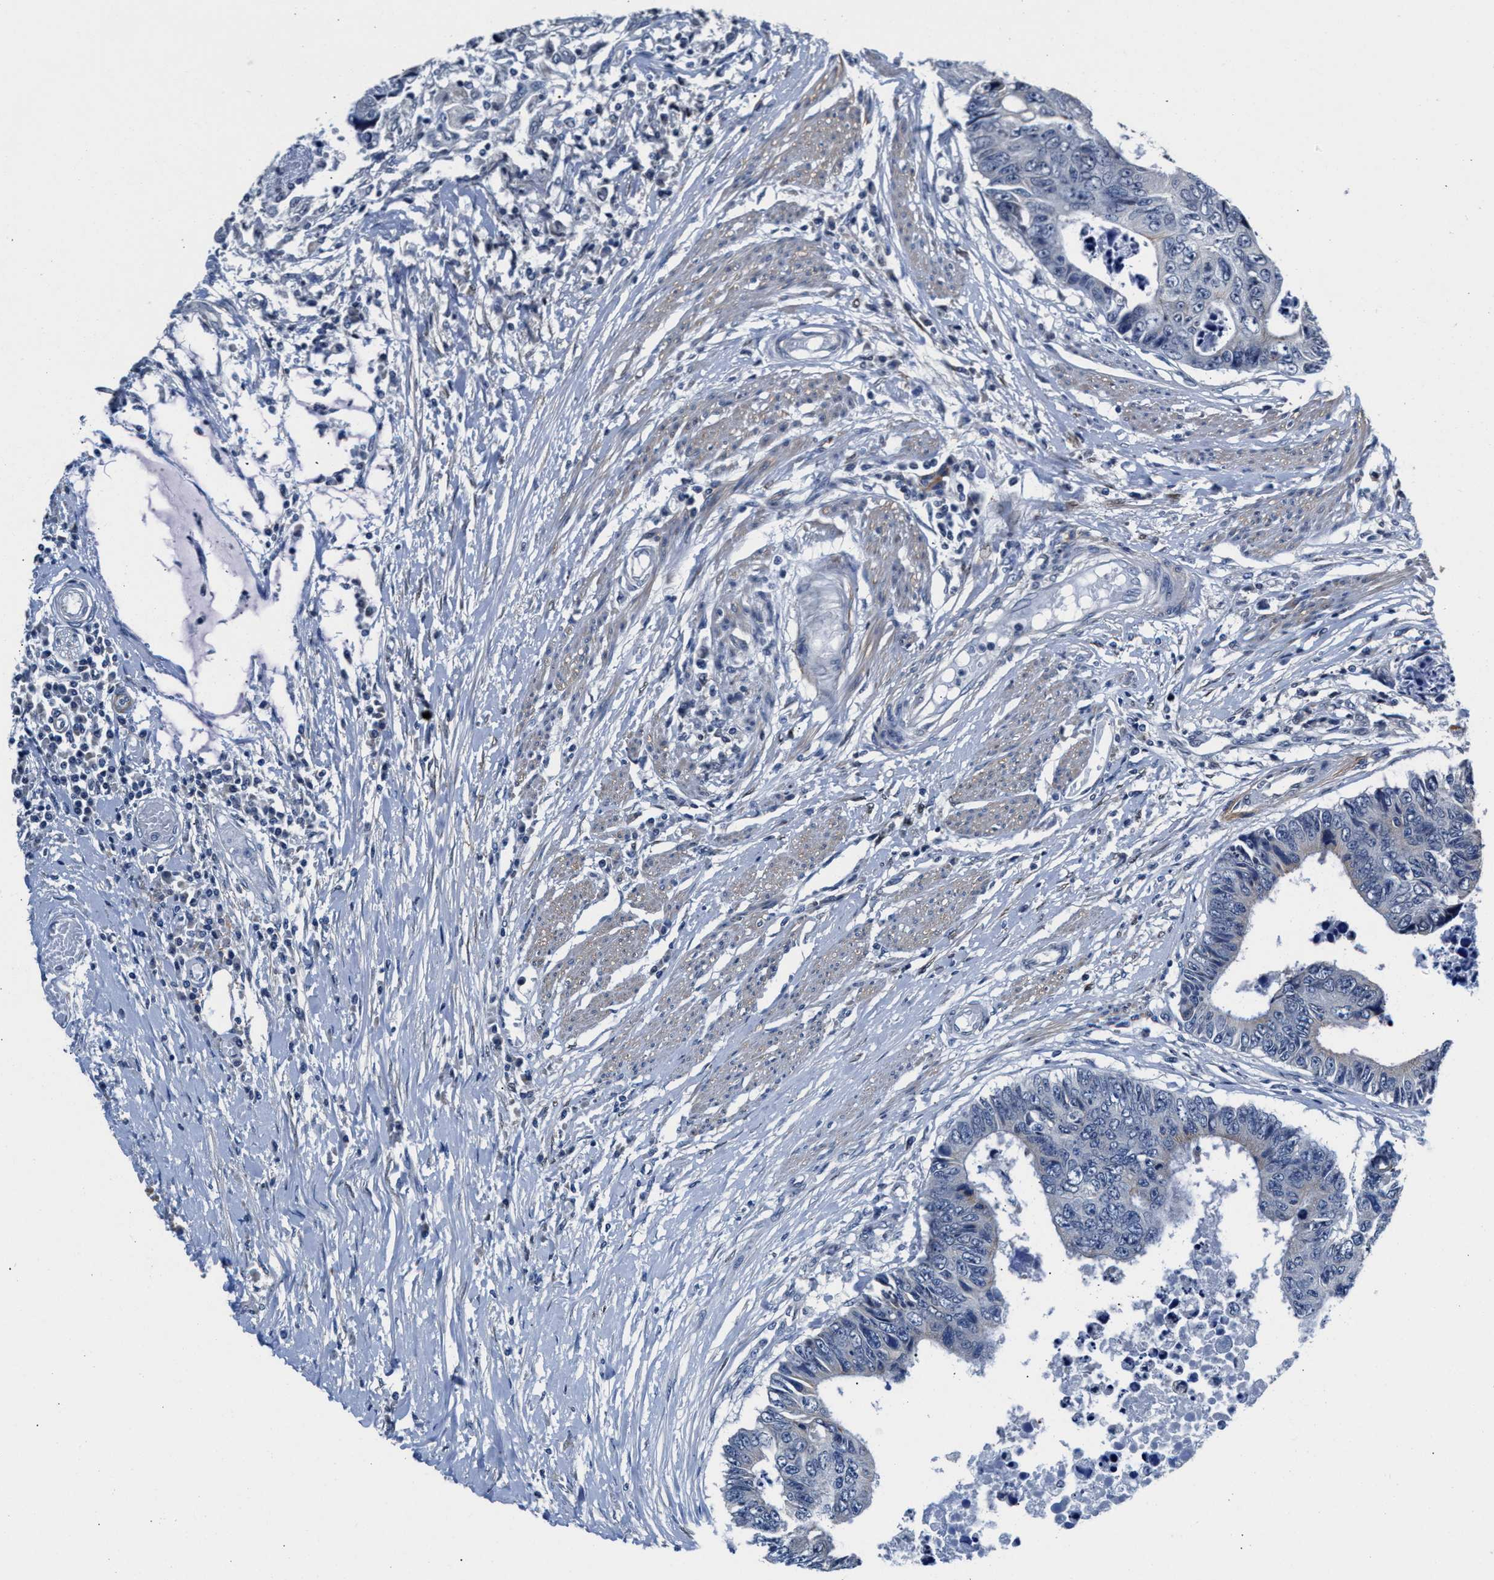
{"staining": {"intensity": "weak", "quantity": "<25%", "location": "cytoplasmic/membranous"}, "tissue": "colorectal cancer", "cell_type": "Tumor cells", "image_type": "cancer", "snomed": [{"axis": "morphology", "description": "Adenocarcinoma, NOS"}, {"axis": "topography", "description": "Rectum"}], "caption": "An image of human colorectal cancer (adenocarcinoma) is negative for staining in tumor cells.", "gene": "MYH3", "patient": {"sex": "male", "age": 84}}